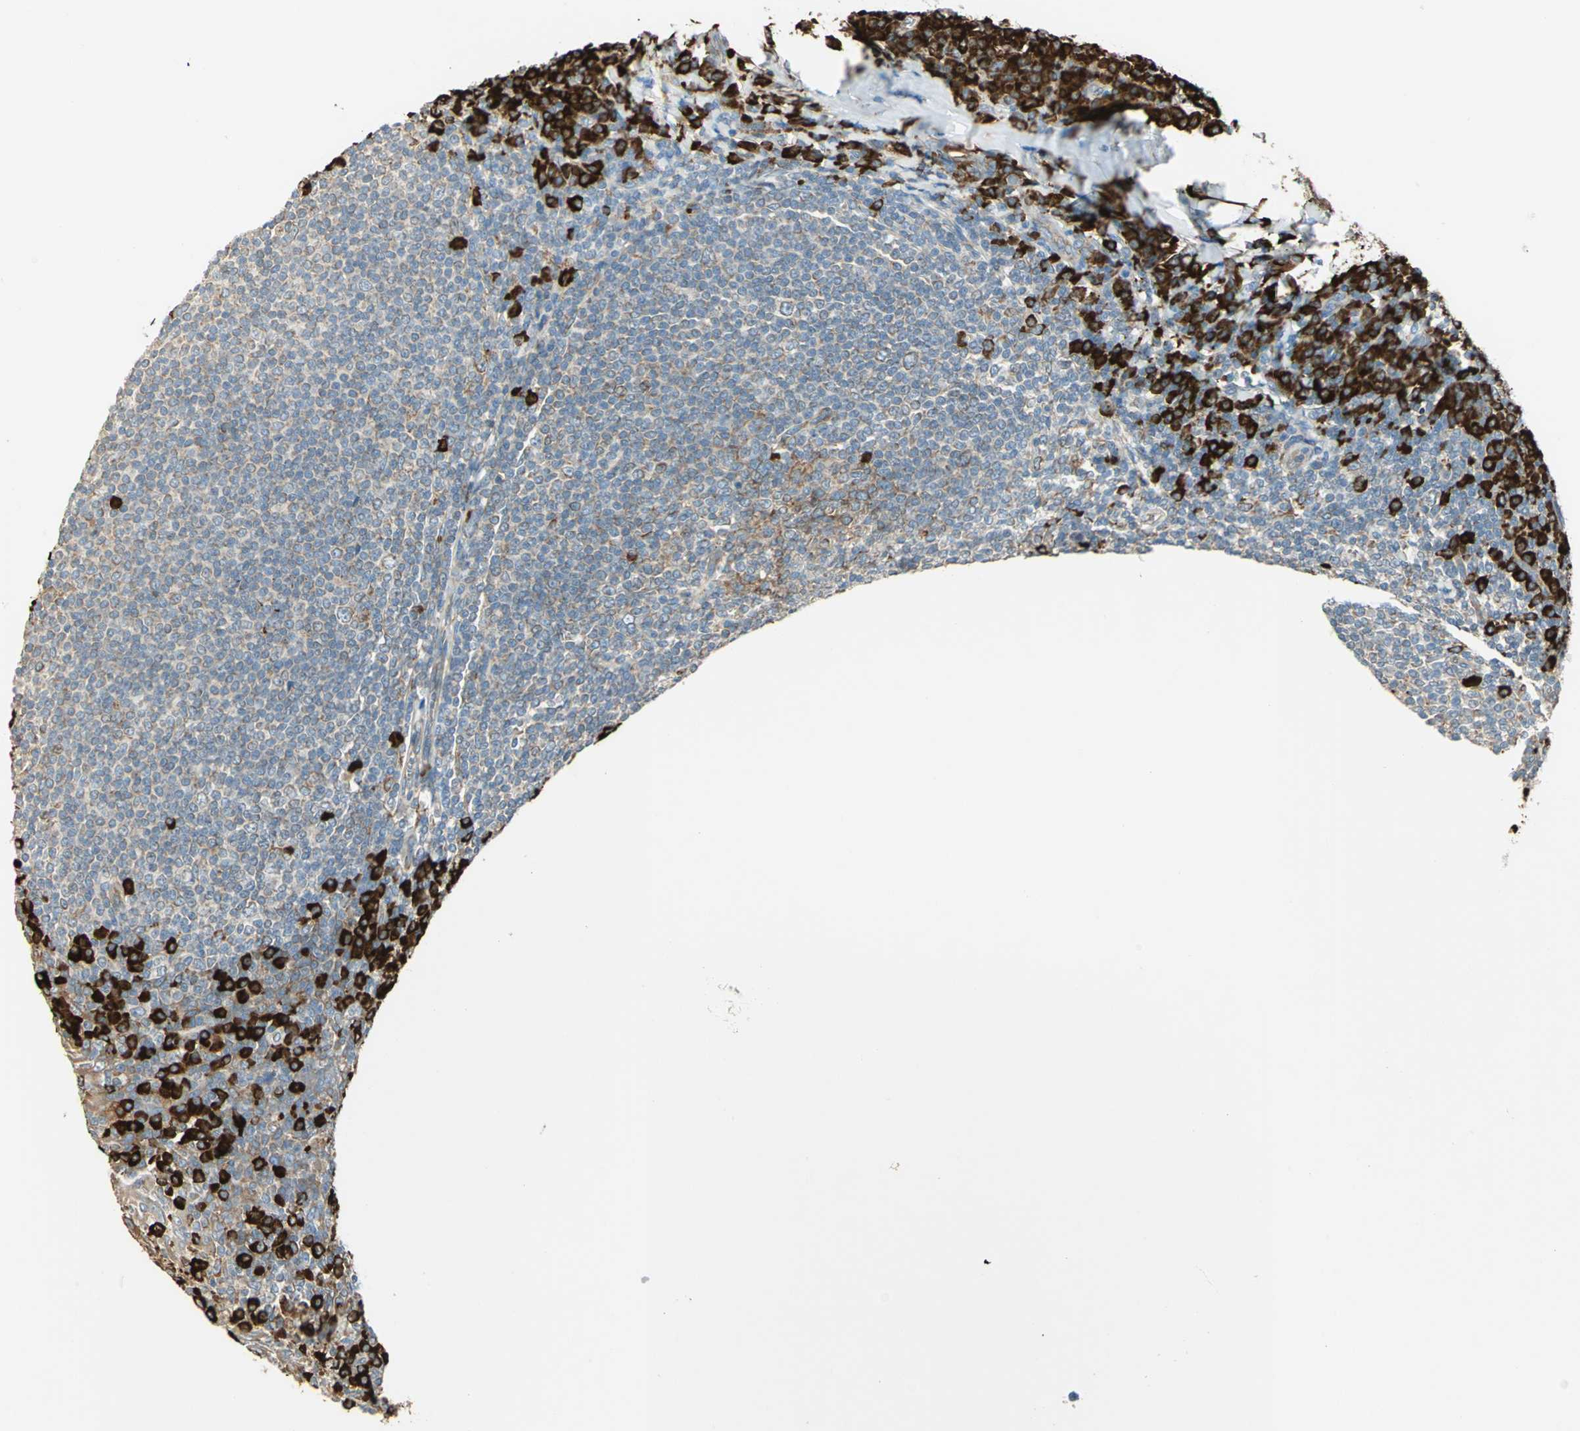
{"staining": {"intensity": "moderate", "quantity": ">75%", "location": "cytoplasmic/membranous"}, "tissue": "tonsil", "cell_type": "Germinal center cells", "image_type": "normal", "snomed": [{"axis": "morphology", "description": "Normal tissue, NOS"}, {"axis": "topography", "description": "Tonsil"}], "caption": "IHC of normal human tonsil reveals medium levels of moderate cytoplasmic/membranous positivity in approximately >75% of germinal center cells. IHC stains the protein in brown and the nuclei are stained blue.", "gene": "PDIA4", "patient": {"sex": "male", "age": 31}}